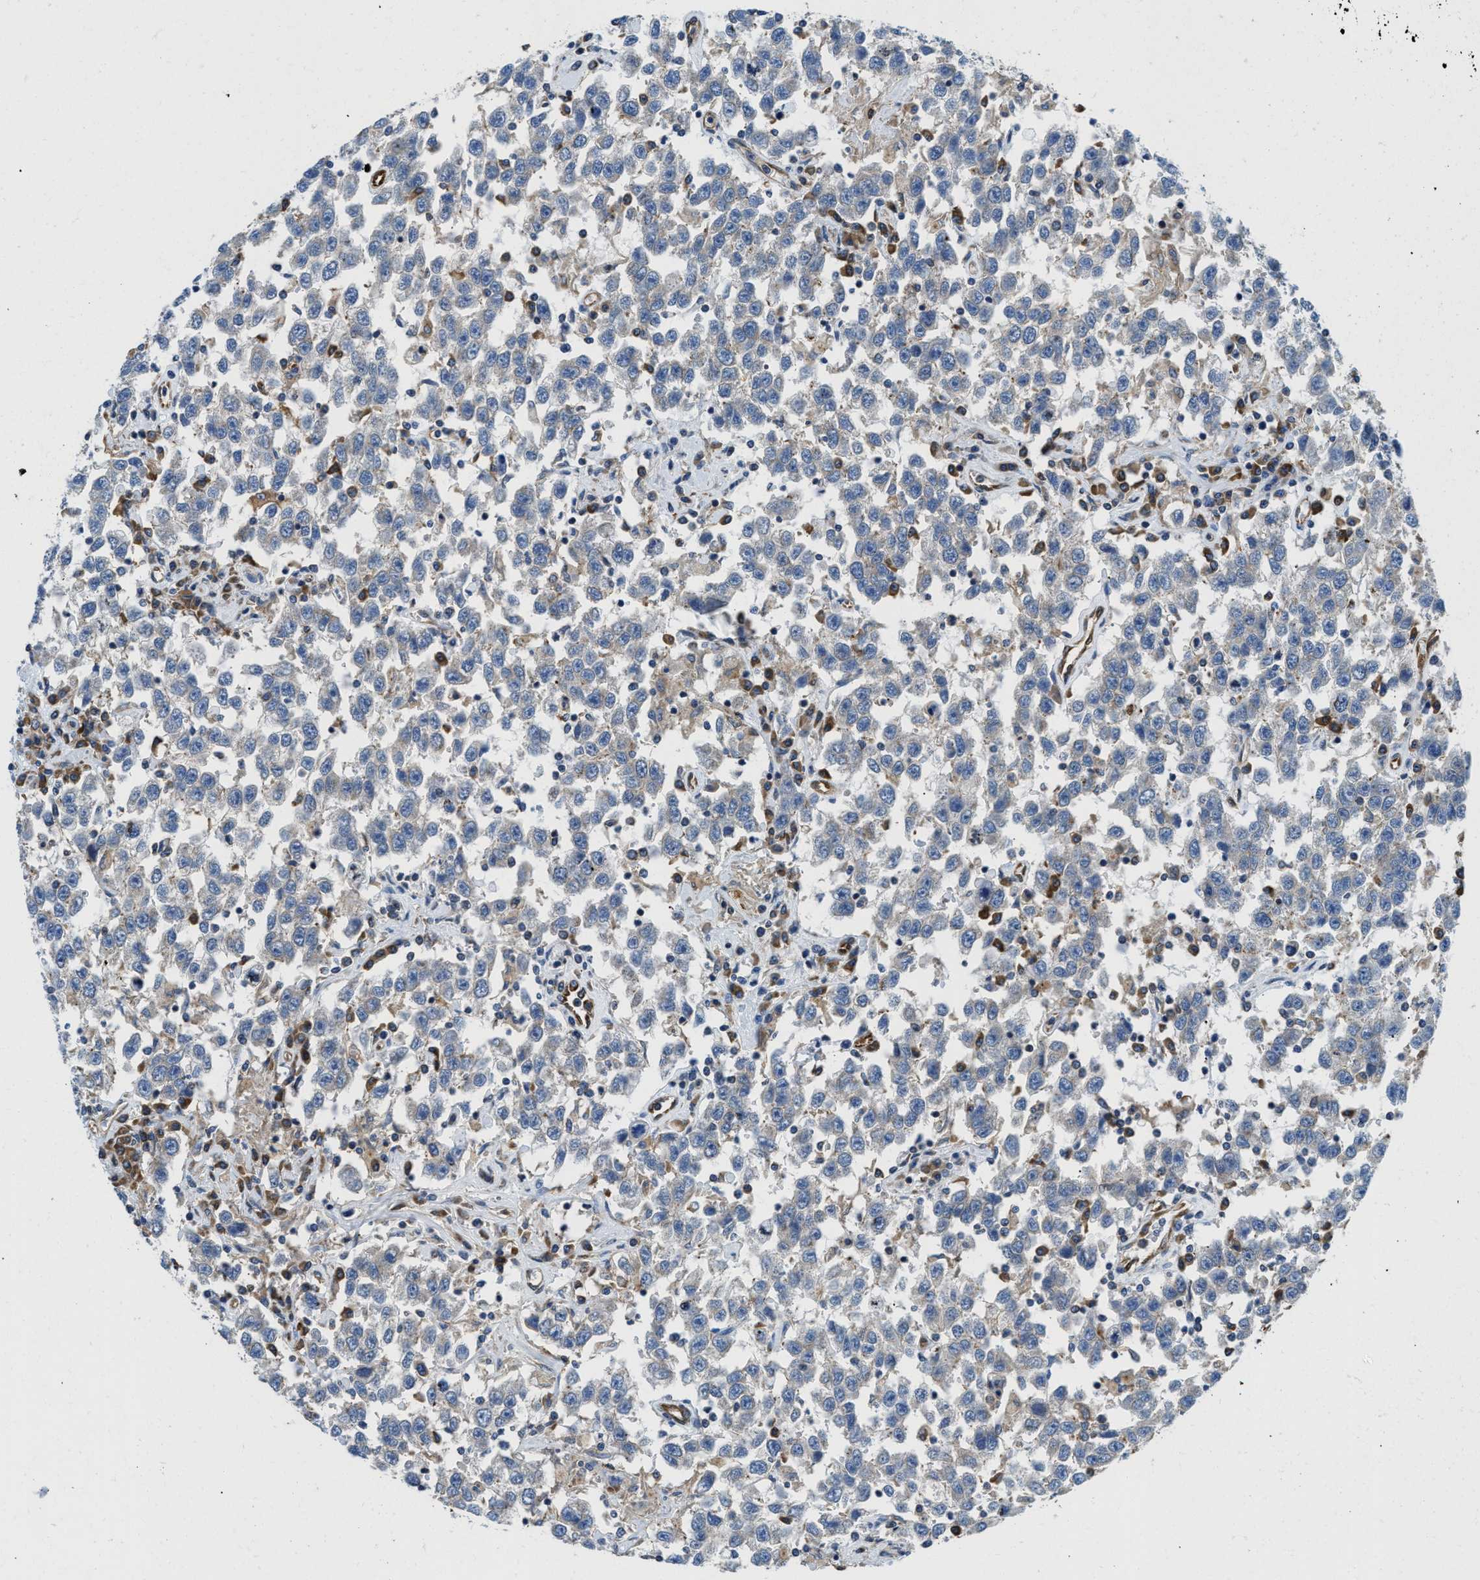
{"staining": {"intensity": "negative", "quantity": "none", "location": "none"}, "tissue": "testis cancer", "cell_type": "Tumor cells", "image_type": "cancer", "snomed": [{"axis": "morphology", "description": "Seminoma, NOS"}, {"axis": "topography", "description": "Testis"}], "caption": "Seminoma (testis) was stained to show a protein in brown. There is no significant positivity in tumor cells. Nuclei are stained in blue.", "gene": "HSD17B12", "patient": {"sex": "male", "age": 41}}